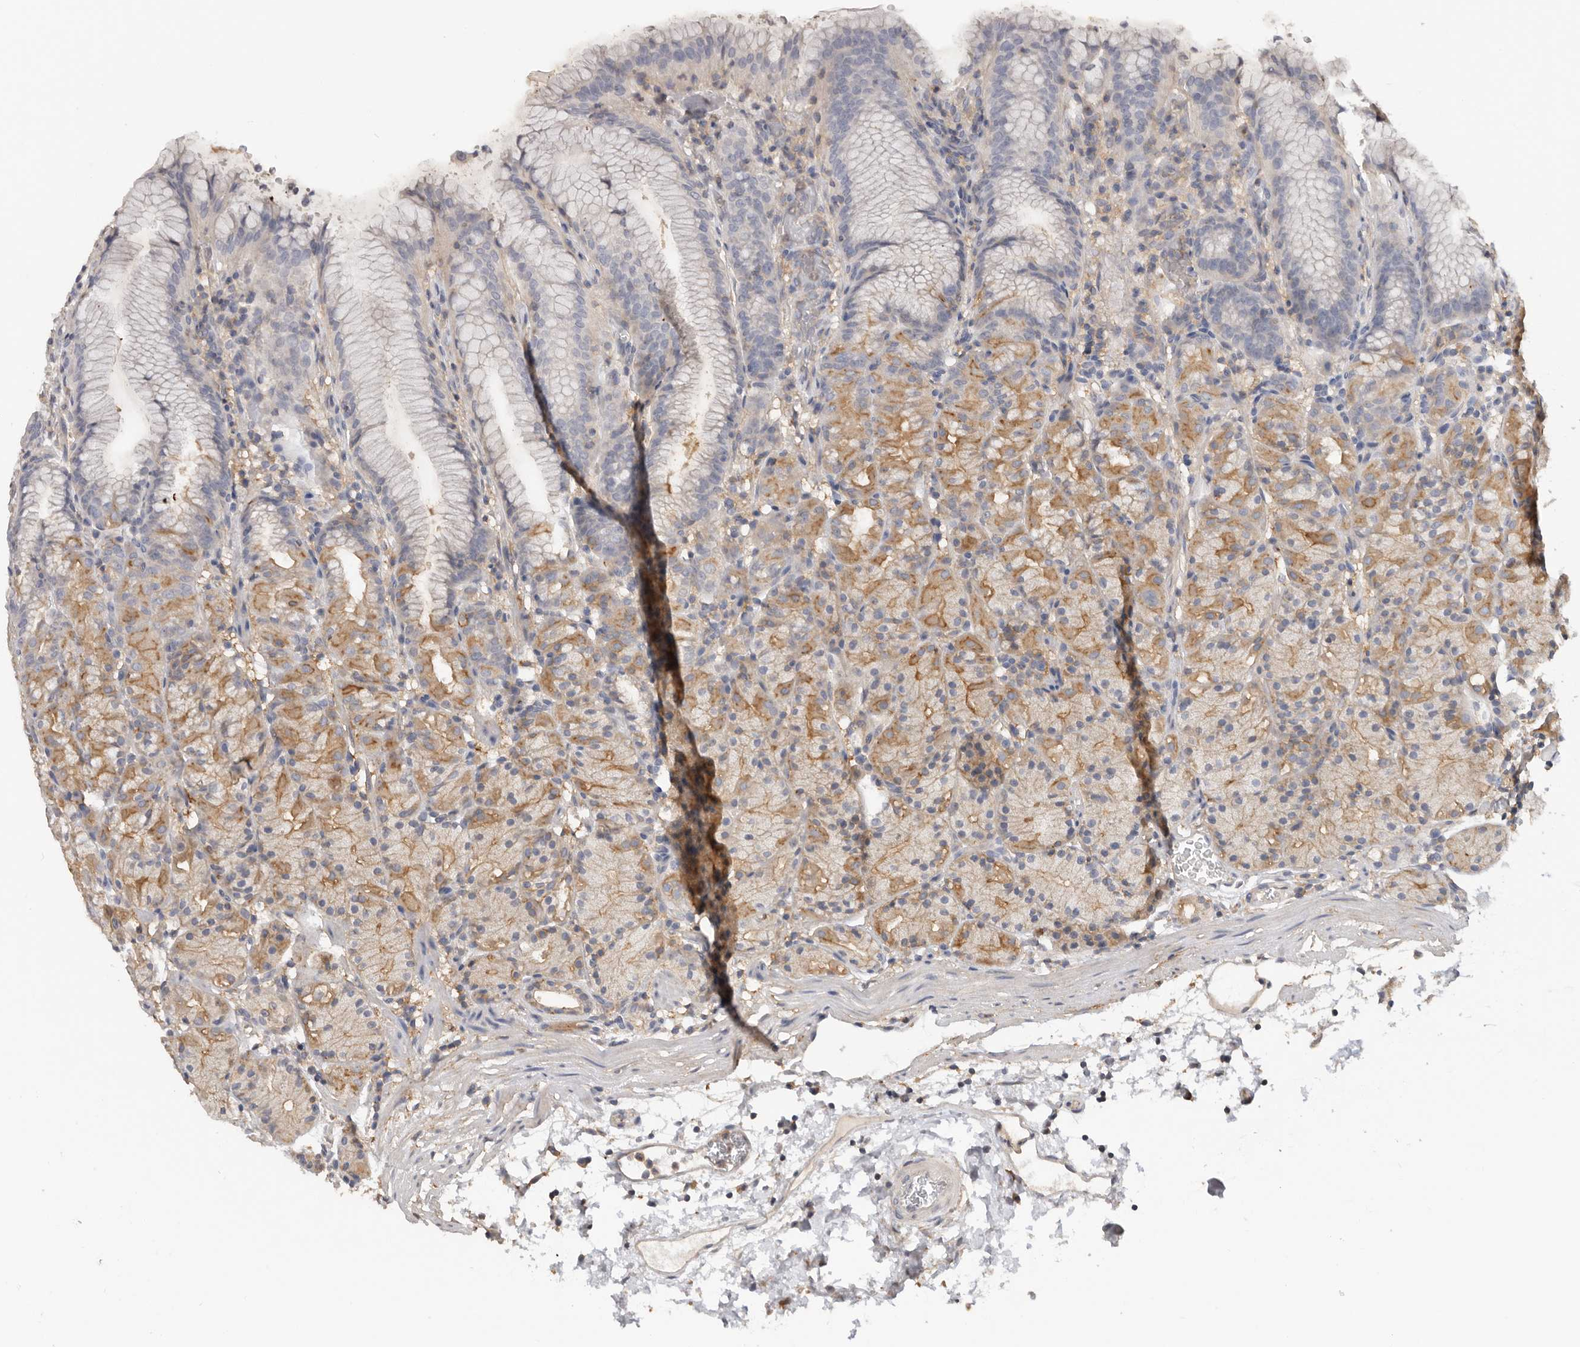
{"staining": {"intensity": "moderate", "quantity": "25%-75%", "location": "cytoplasmic/membranous"}, "tissue": "stomach", "cell_type": "Glandular cells", "image_type": "normal", "snomed": [{"axis": "morphology", "description": "Normal tissue, NOS"}, {"axis": "topography", "description": "Stomach, upper"}], "caption": "Immunohistochemistry staining of normal stomach, which shows medium levels of moderate cytoplasmic/membranous positivity in approximately 25%-75% of glandular cells indicating moderate cytoplasmic/membranous protein expression. The staining was performed using DAB (brown) for protein detection and nuclei were counterstained in hematoxylin (blue).", "gene": "WDTC1", "patient": {"sex": "male", "age": 48}}